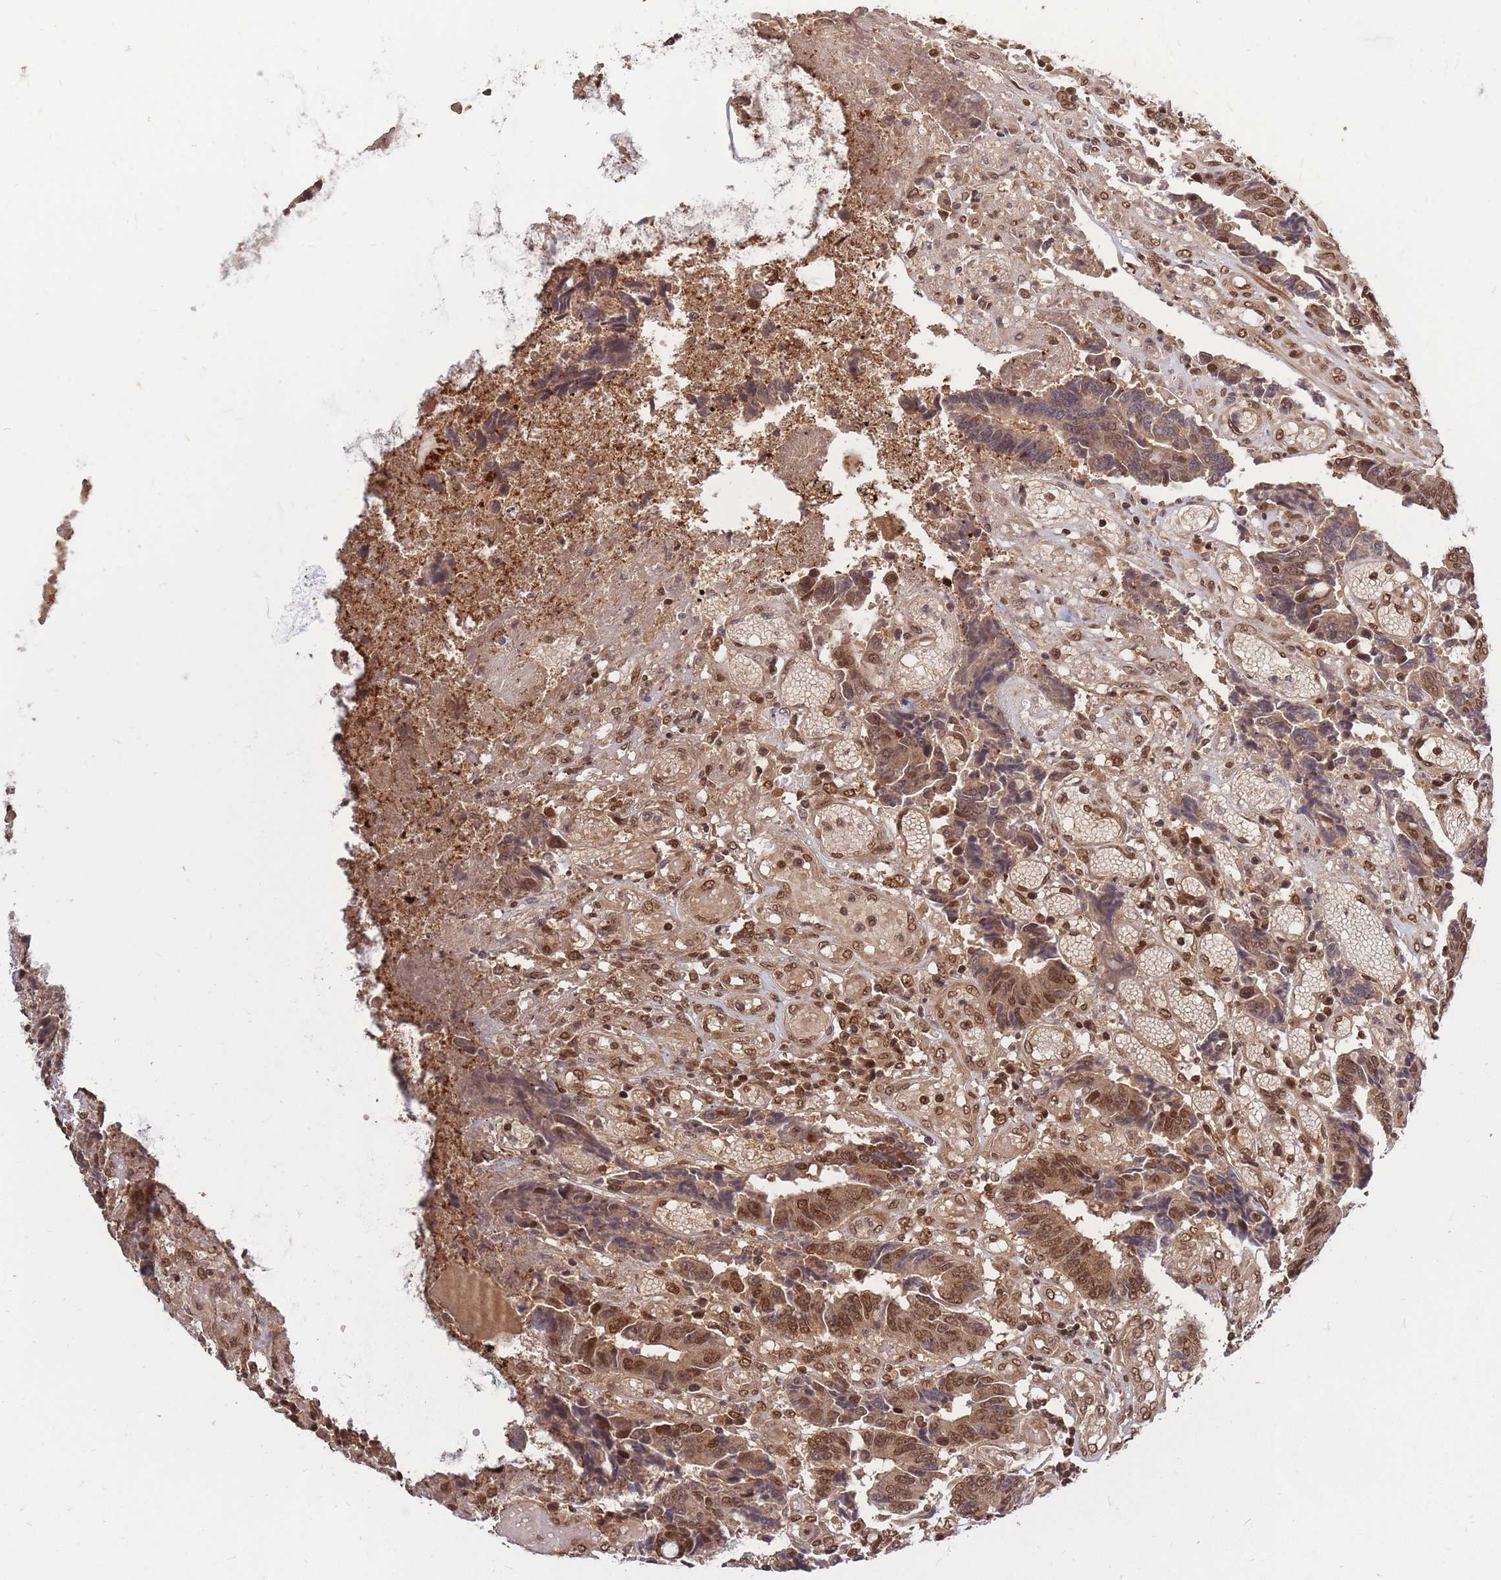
{"staining": {"intensity": "moderate", "quantity": ">75%", "location": "cytoplasmic/membranous,nuclear"}, "tissue": "colorectal cancer", "cell_type": "Tumor cells", "image_type": "cancer", "snomed": [{"axis": "morphology", "description": "Adenocarcinoma, NOS"}, {"axis": "topography", "description": "Rectum"}], "caption": "Tumor cells display medium levels of moderate cytoplasmic/membranous and nuclear staining in approximately >75% of cells in colorectal adenocarcinoma.", "gene": "SRA1", "patient": {"sex": "male", "age": 84}}